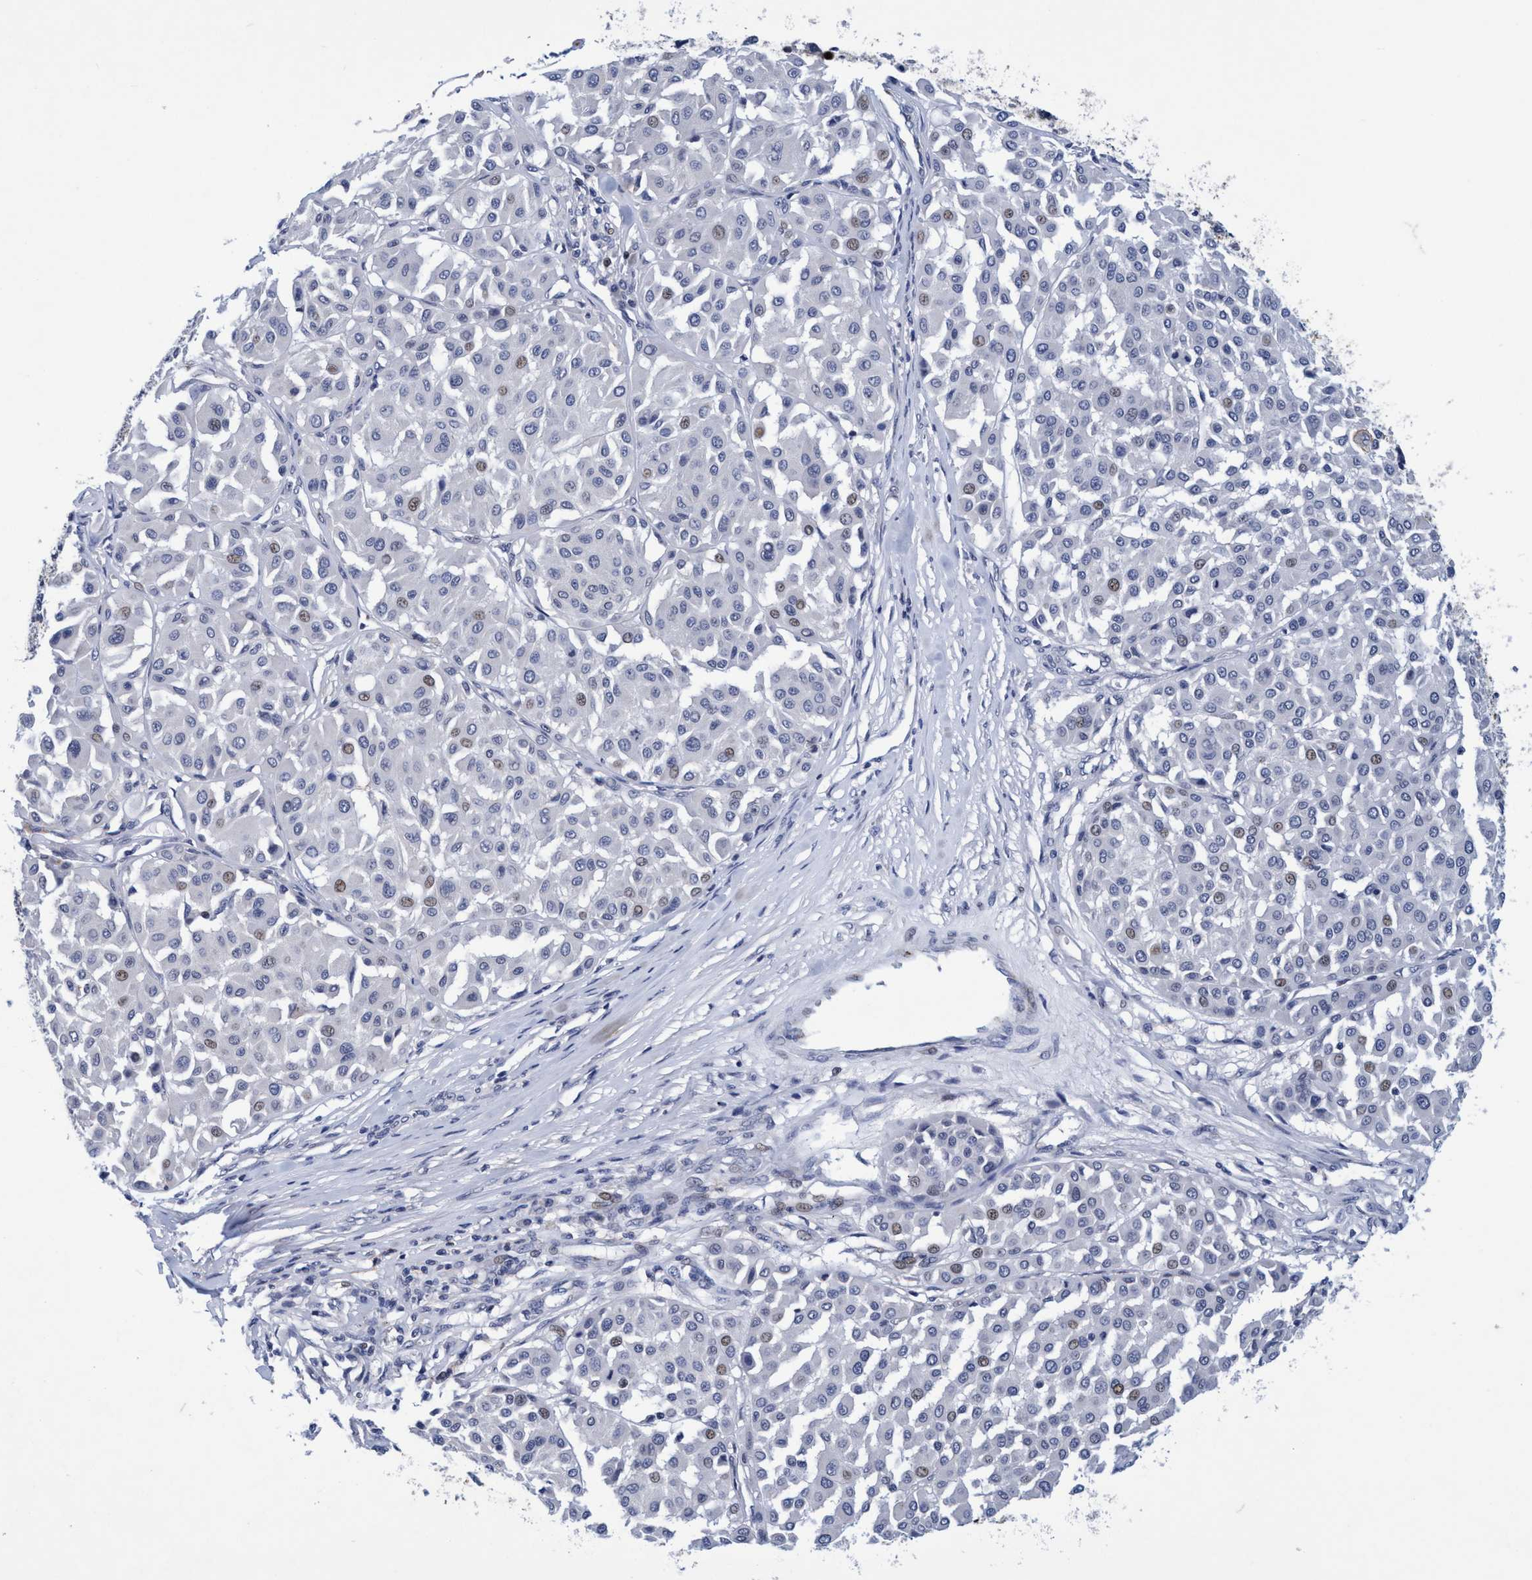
{"staining": {"intensity": "weak", "quantity": "<25%", "location": "nuclear"}, "tissue": "melanoma", "cell_type": "Tumor cells", "image_type": "cancer", "snomed": [{"axis": "morphology", "description": "Malignant melanoma, Metastatic site"}, {"axis": "topography", "description": "Soft tissue"}], "caption": "Immunohistochemical staining of malignant melanoma (metastatic site) reveals no significant positivity in tumor cells.", "gene": "GRB14", "patient": {"sex": "male", "age": 41}}